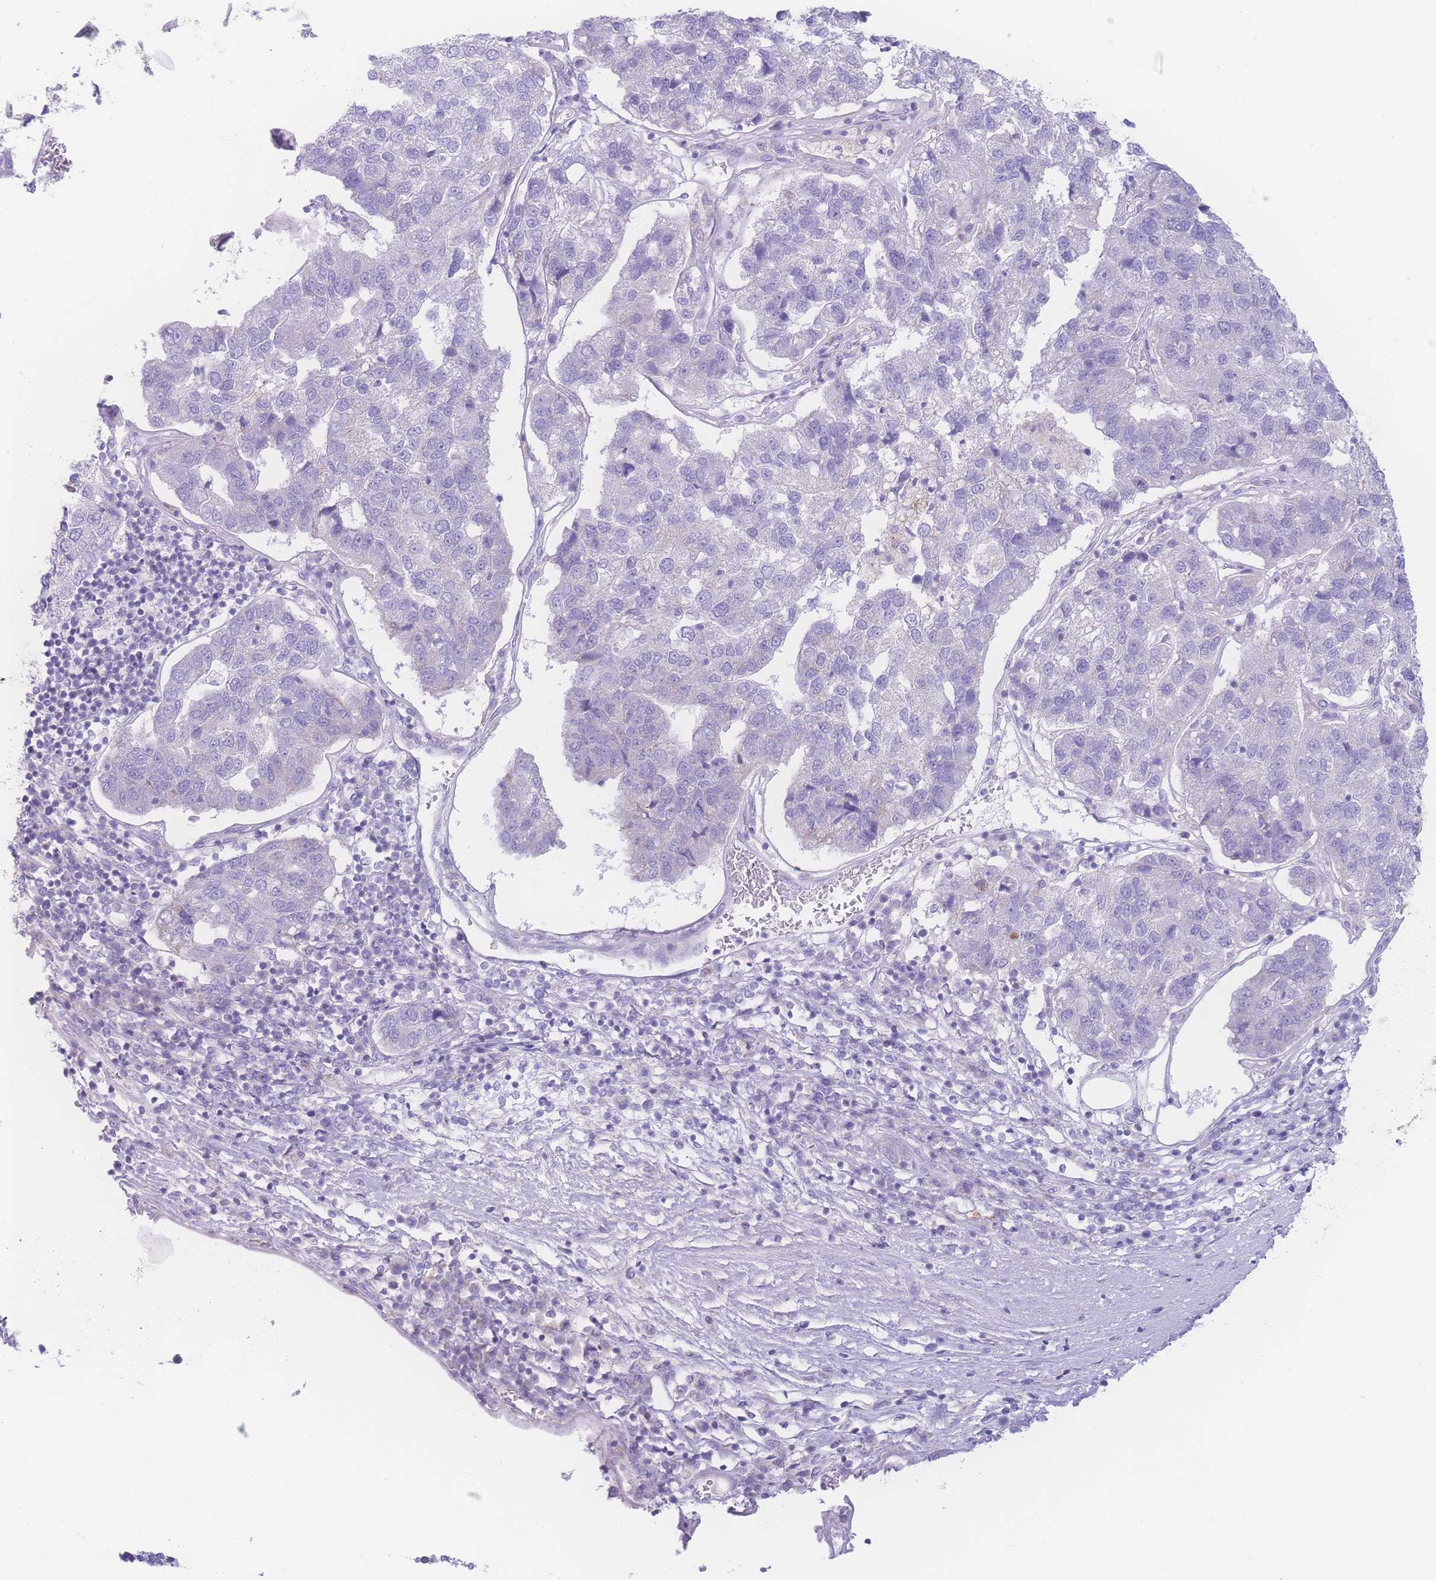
{"staining": {"intensity": "negative", "quantity": "none", "location": "none"}, "tissue": "pancreatic cancer", "cell_type": "Tumor cells", "image_type": "cancer", "snomed": [{"axis": "morphology", "description": "Adenocarcinoma, NOS"}, {"axis": "topography", "description": "Pancreas"}], "caption": "The immunohistochemistry (IHC) micrograph has no significant staining in tumor cells of pancreatic cancer (adenocarcinoma) tissue. (DAB (3,3'-diaminobenzidine) immunohistochemistry with hematoxylin counter stain).", "gene": "NBEAL1", "patient": {"sex": "female", "age": 61}}